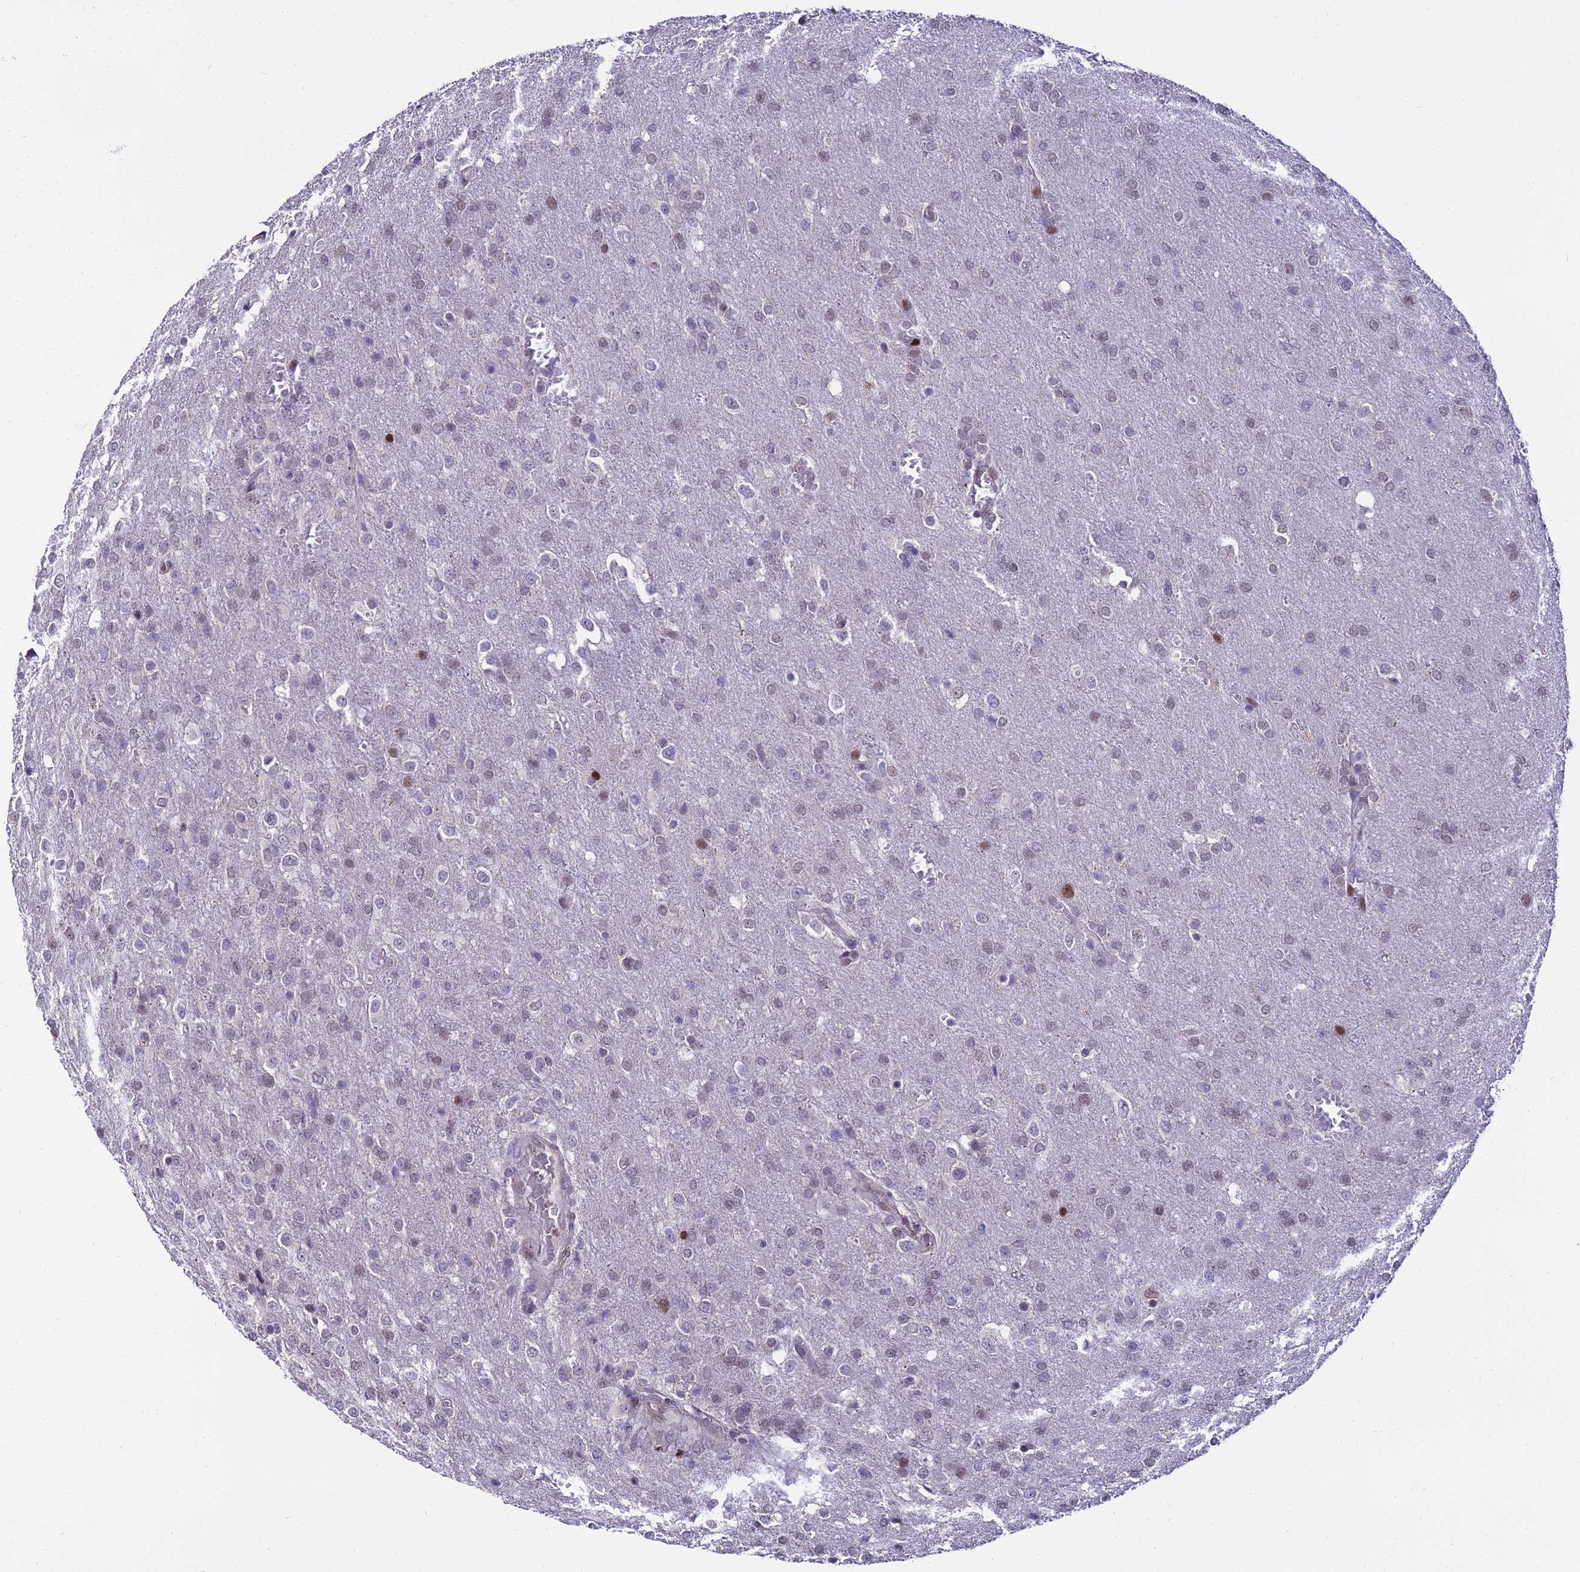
{"staining": {"intensity": "weak", "quantity": "<25%", "location": "nuclear"}, "tissue": "glioma", "cell_type": "Tumor cells", "image_type": "cancer", "snomed": [{"axis": "morphology", "description": "Glioma, malignant, High grade"}, {"axis": "topography", "description": "Brain"}], "caption": "The photomicrograph shows no staining of tumor cells in glioma.", "gene": "ZNF707", "patient": {"sex": "female", "age": 74}}